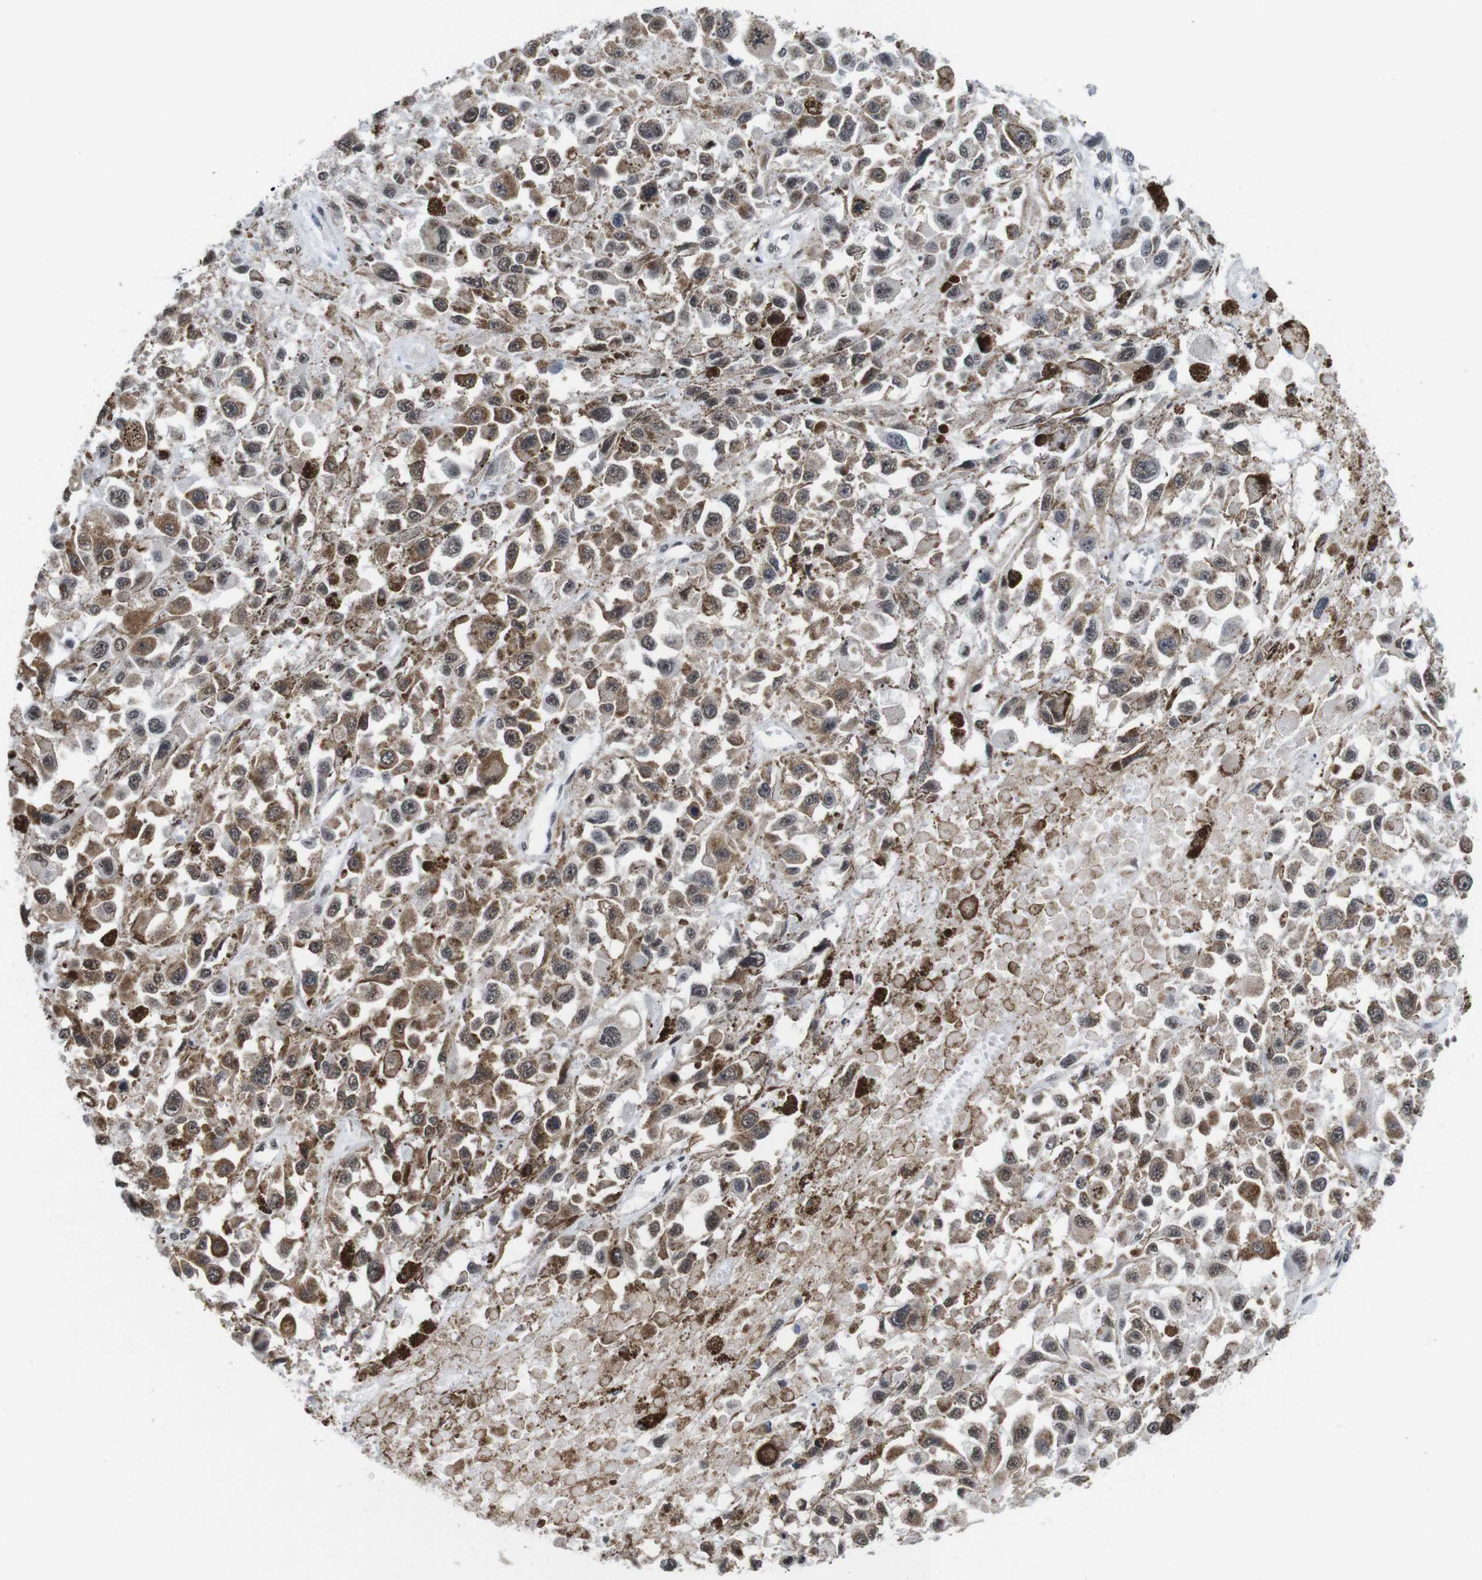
{"staining": {"intensity": "moderate", "quantity": ">75%", "location": "cytoplasmic/membranous"}, "tissue": "melanoma", "cell_type": "Tumor cells", "image_type": "cancer", "snomed": [{"axis": "morphology", "description": "Malignant melanoma, Metastatic site"}, {"axis": "topography", "description": "Lymph node"}], "caption": "A micrograph of human melanoma stained for a protein reveals moderate cytoplasmic/membranous brown staining in tumor cells. The protein of interest is shown in brown color, while the nuclei are stained blue.", "gene": "EIF4G1", "patient": {"sex": "male", "age": 59}}